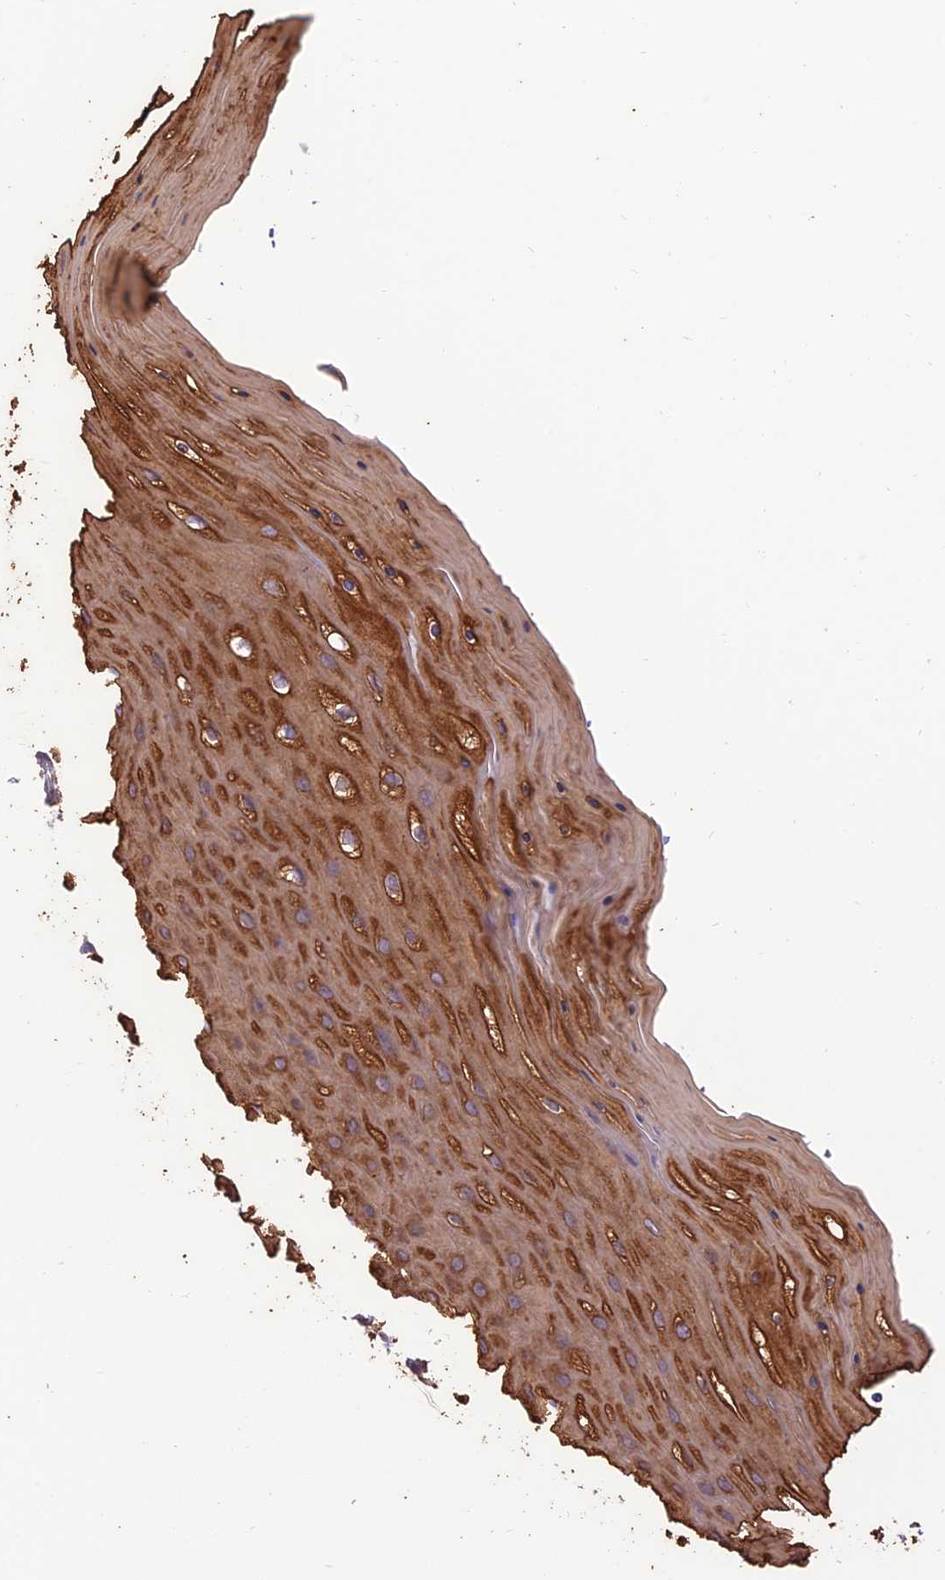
{"staining": {"intensity": "negative", "quantity": "none", "location": "none"}, "tissue": "cervix", "cell_type": "Glandular cells", "image_type": "normal", "snomed": [{"axis": "morphology", "description": "Normal tissue, NOS"}, {"axis": "topography", "description": "Cervix"}], "caption": "This is a photomicrograph of immunohistochemistry (IHC) staining of benign cervix, which shows no positivity in glandular cells.", "gene": "NDUFAF1", "patient": {"sex": "female", "age": 55}}